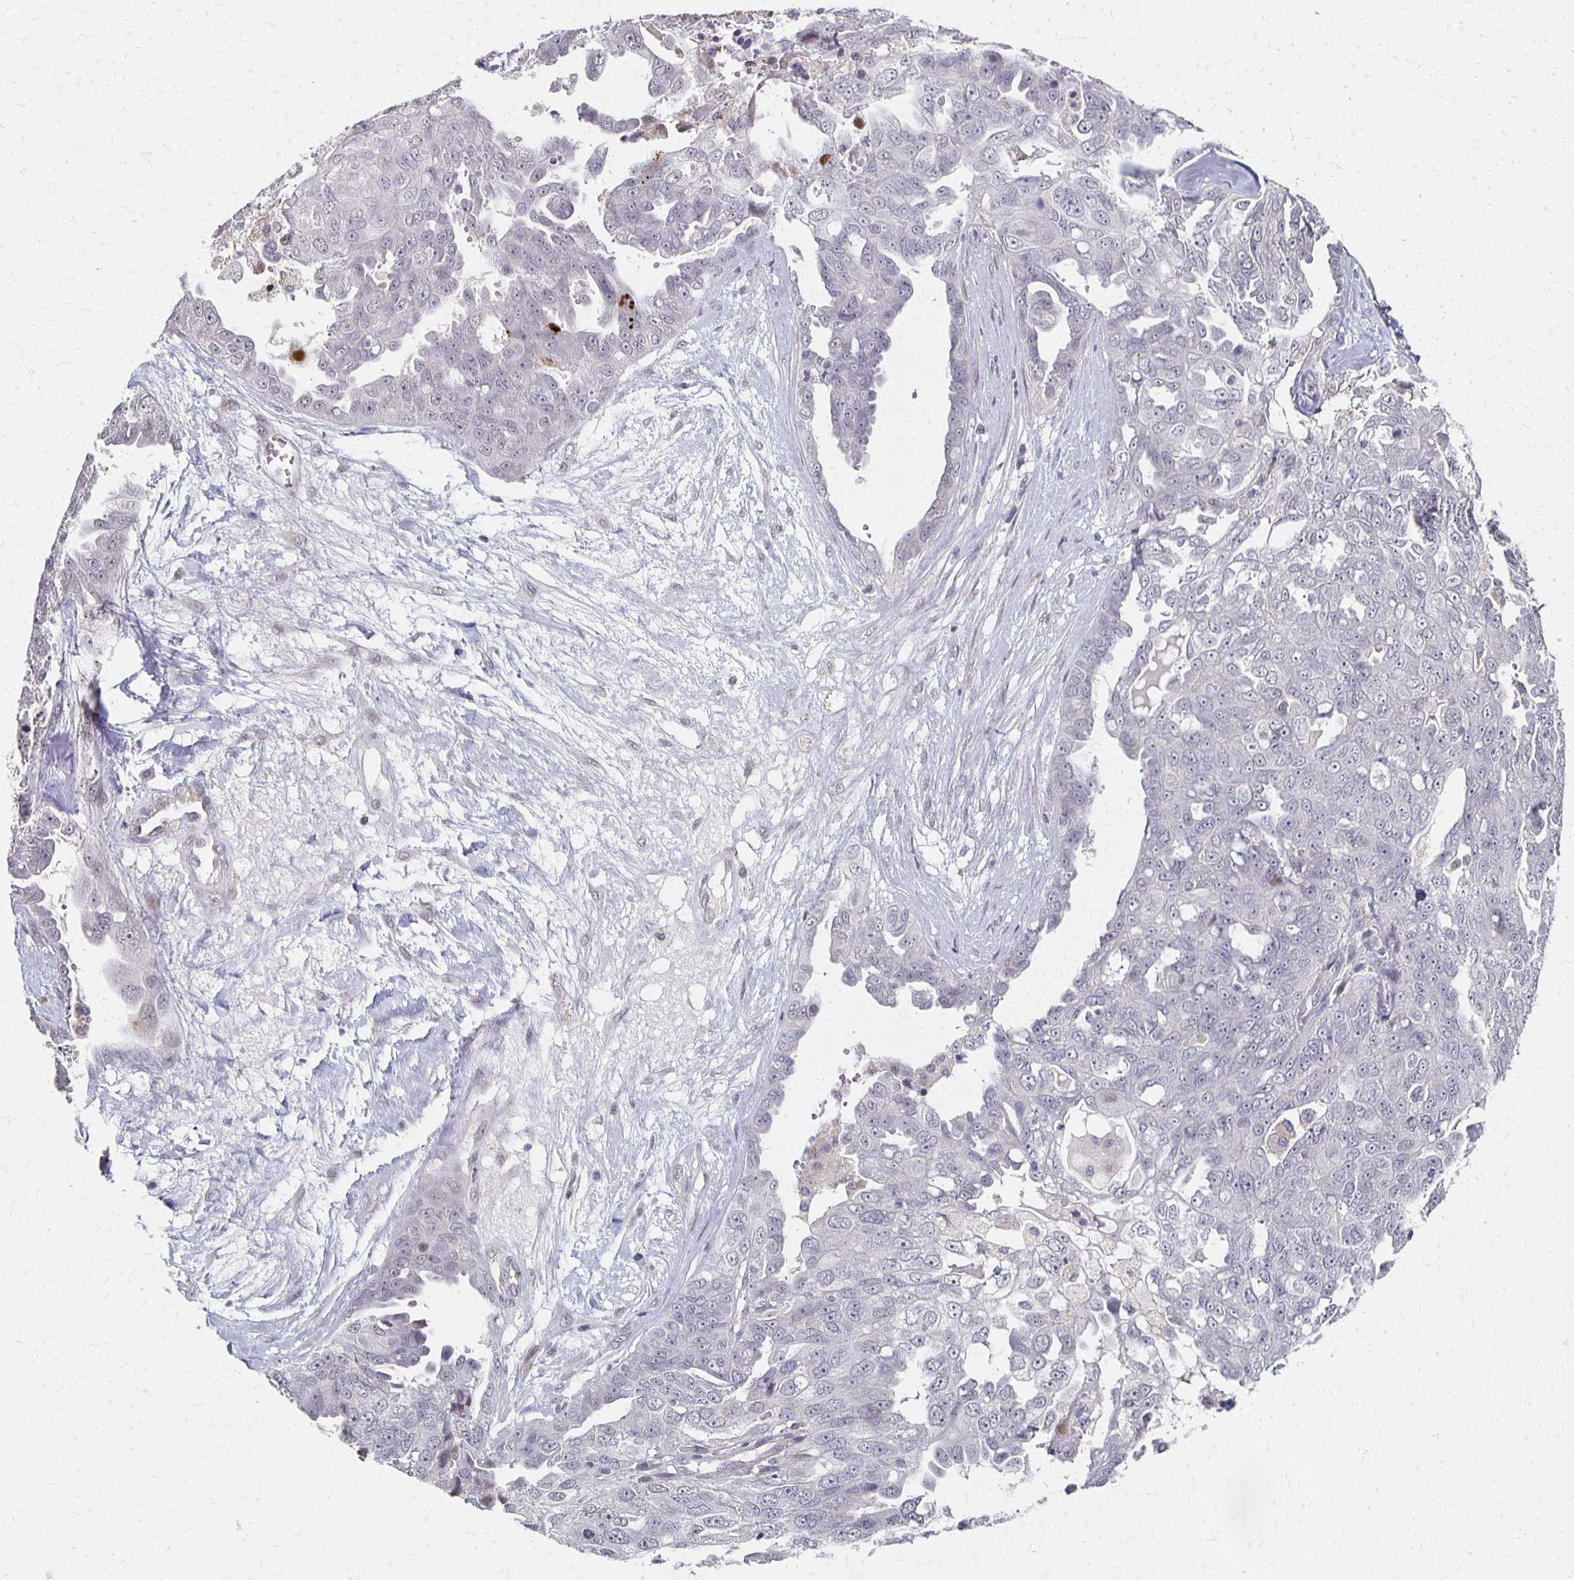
{"staining": {"intensity": "negative", "quantity": "none", "location": "none"}, "tissue": "ovarian cancer", "cell_type": "Tumor cells", "image_type": "cancer", "snomed": [{"axis": "morphology", "description": "Carcinoma, endometroid"}, {"axis": "topography", "description": "Ovary"}], "caption": "Ovarian endometroid carcinoma was stained to show a protein in brown. There is no significant staining in tumor cells.", "gene": "DAB1", "patient": {"sex": "female", "age": 70}}